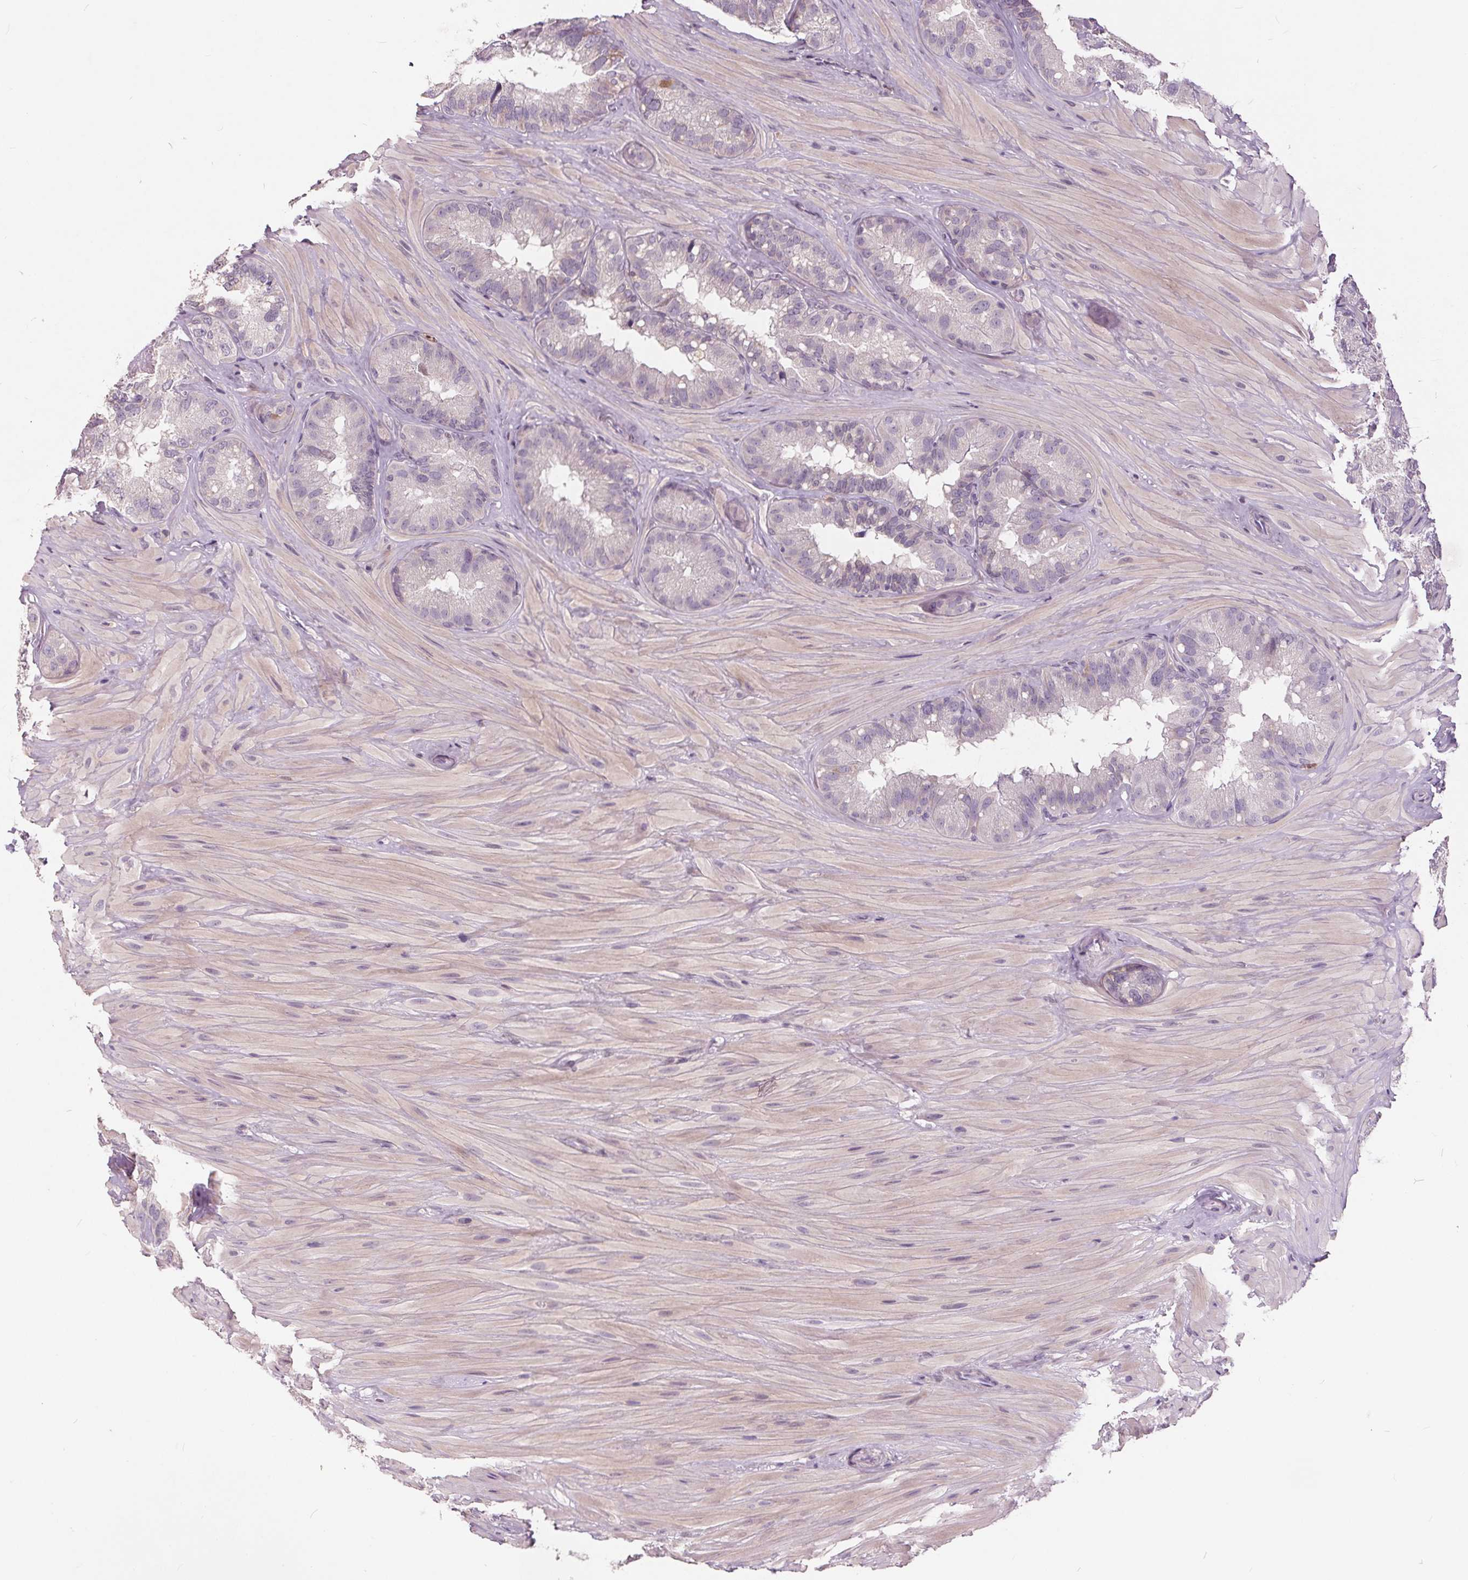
{"staining": {"intensity": "negative", "quantity": "none", "location": "none"}, "tissue": "seminal vesicle", "cell_type": "Glandular cells", "image_type": "normal", "snomed": [{"axis": "morphology", "description": "Normal tissue, NOS"}, {"axis": "topography", "description": "Seminal veicle"}], "caption": "Immunohistochemistry image of normal seminal vesicle stained for a protein (brown), which exhibits no expression in glandular cells.", "gene": "HAAO", "patient": {"sex": "male", "age": 60}}